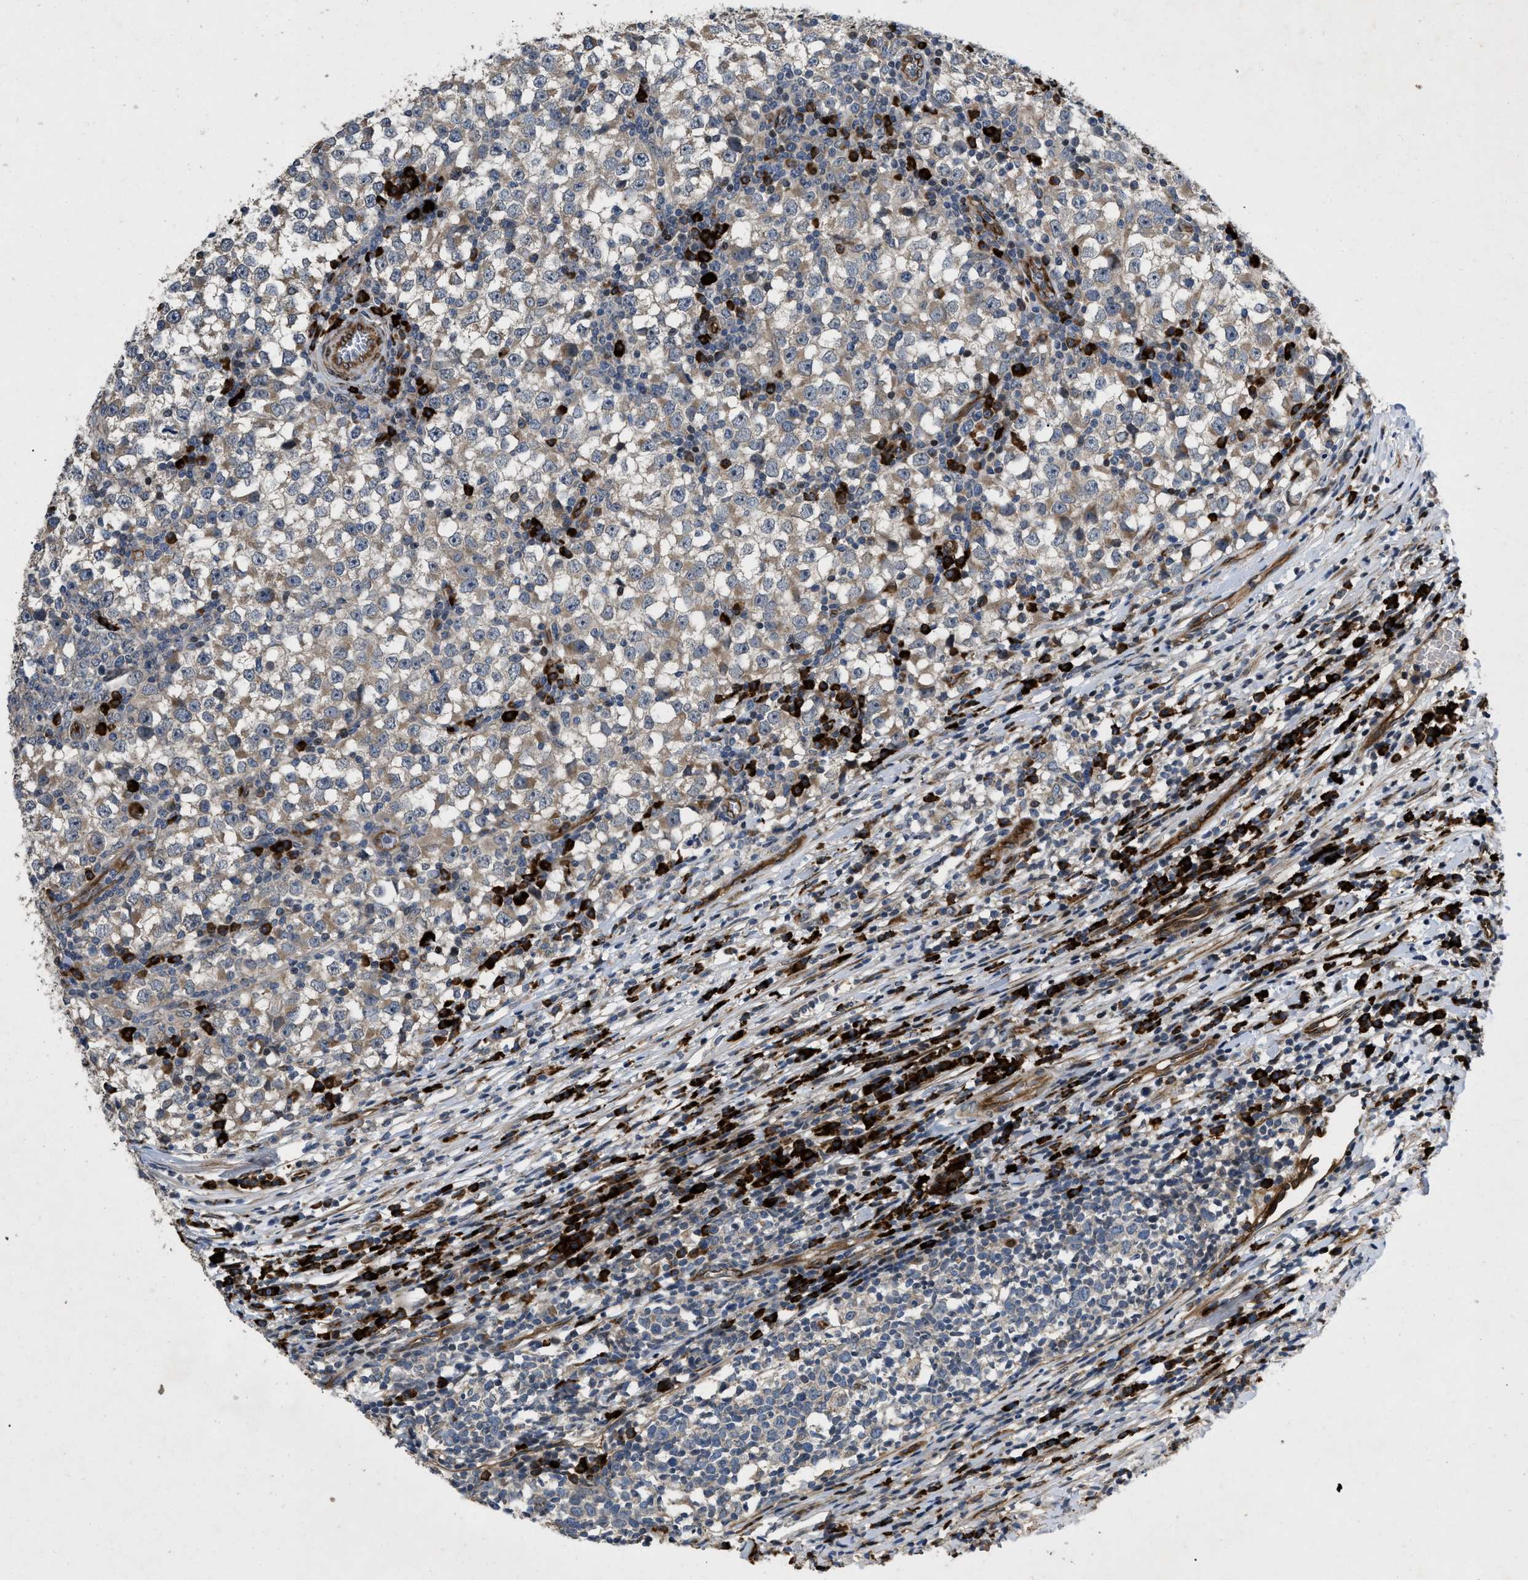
{"staining": {"intensity": "weak", "quantity": "<25%", "location": "cytoplasmic/membranous"}, "tissue": "testis cancer", "cell_type": "Tumor cells", "image_type": "cancer", "snomed": [{"axis": "morphology", "description": "Seminoma, NOS"}, {"axis": "topography", "description": "Testis"}], "caption": "Testis seminoma was stained to show a protein in brown. There is no significant expression in tumor cells.", "gene": "HSPA12B", "patient": {"sex": "male", "age": 65}}